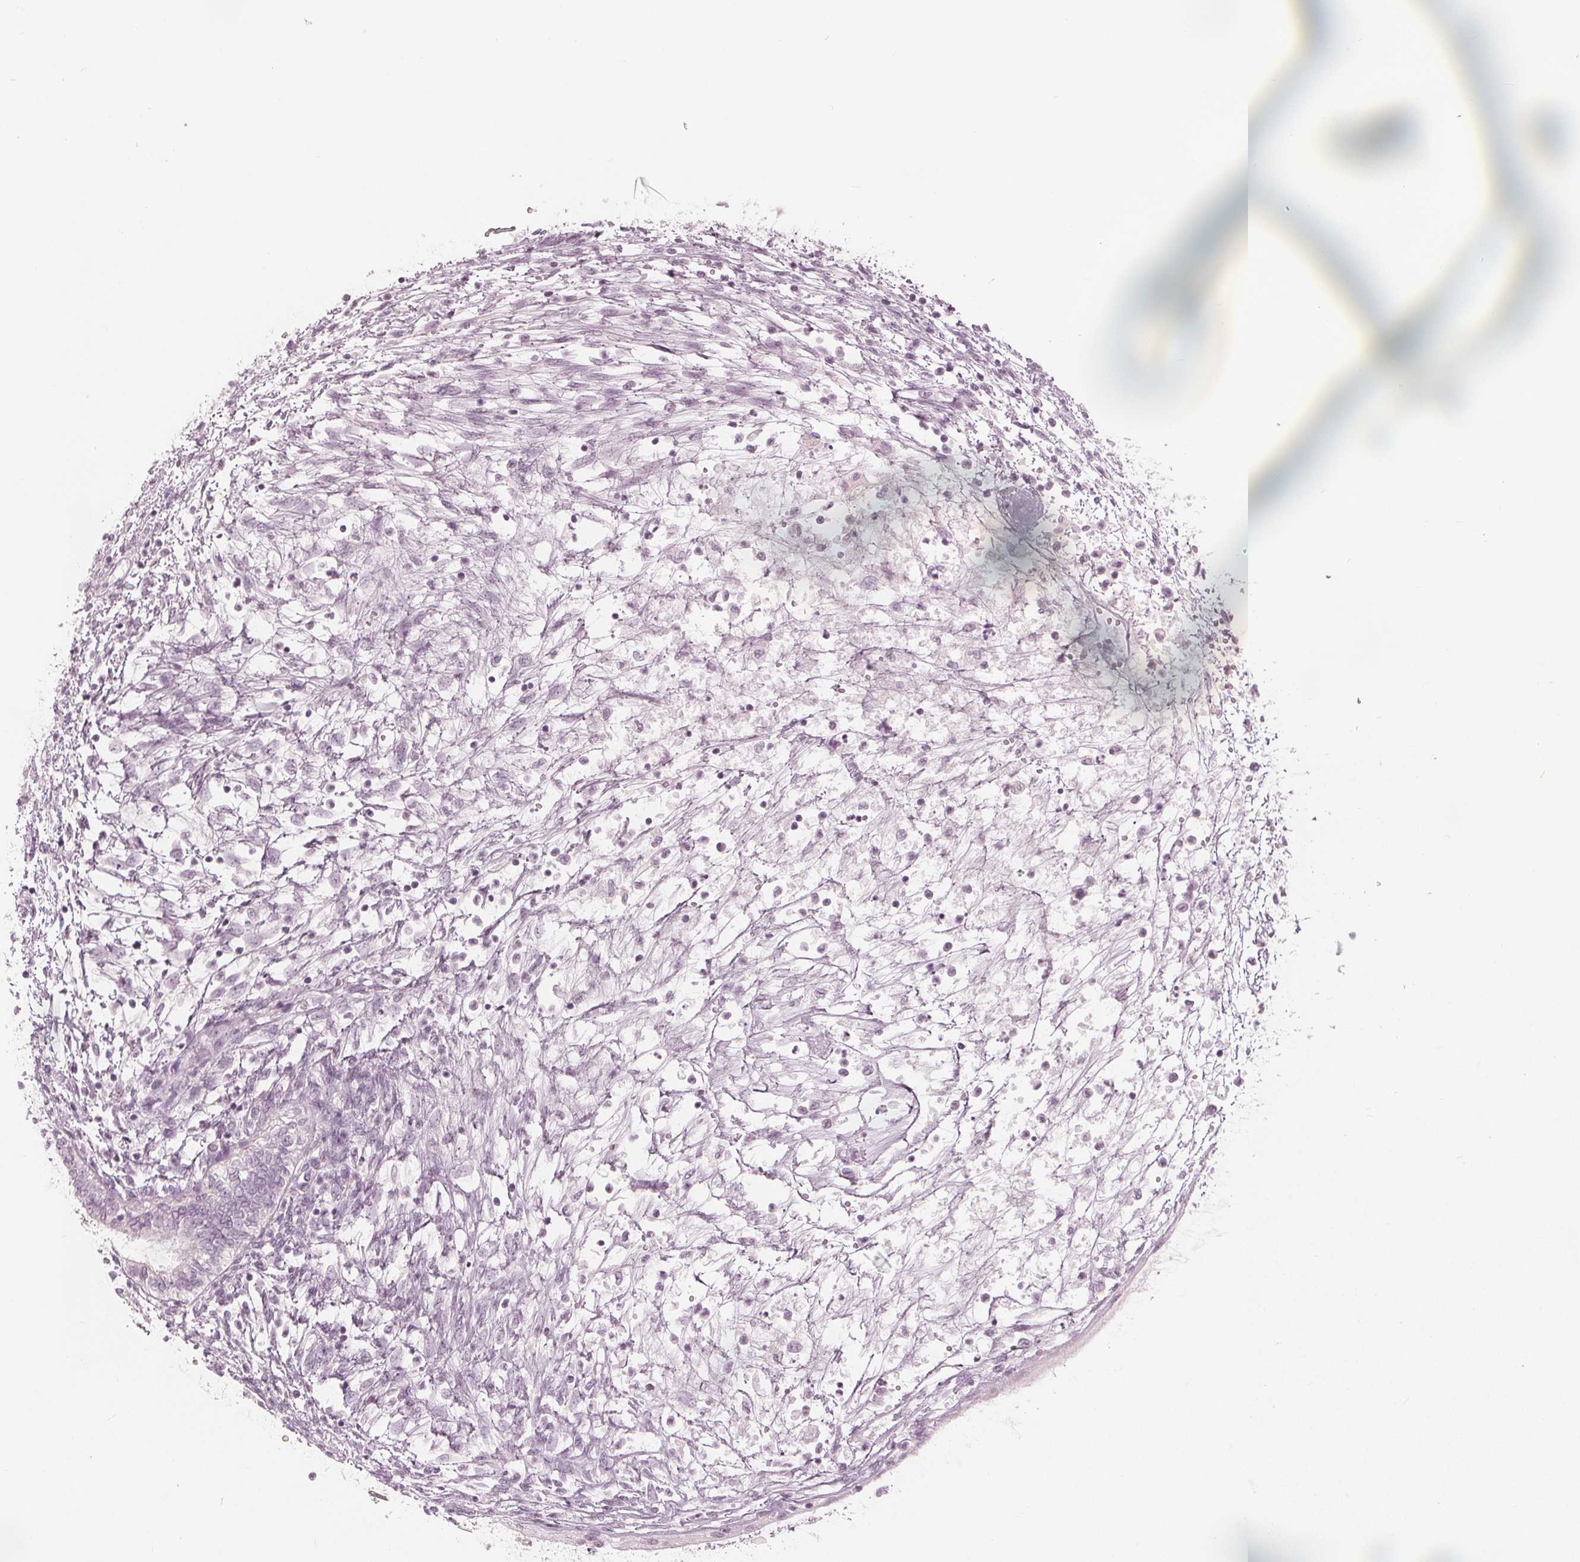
{"staining": {"intensity": "negative", "quantity": "none", "location": "none"}, "tissue": "testis cancer", "cell_type": "Tumor cells", "image_type": "cancer", "snomed": [{"axis": "morphology", "description": "Carcinoma, Embryonal, NOS"}, {"axis": "topography", "description": "Testis"}], "caption": "This is an IHC histopathology image of human embryonal carcinoma (testis). There is no expression in tumor cells.", "gene": "PAEP", "patient": {"sex": "male", "age": 37}}